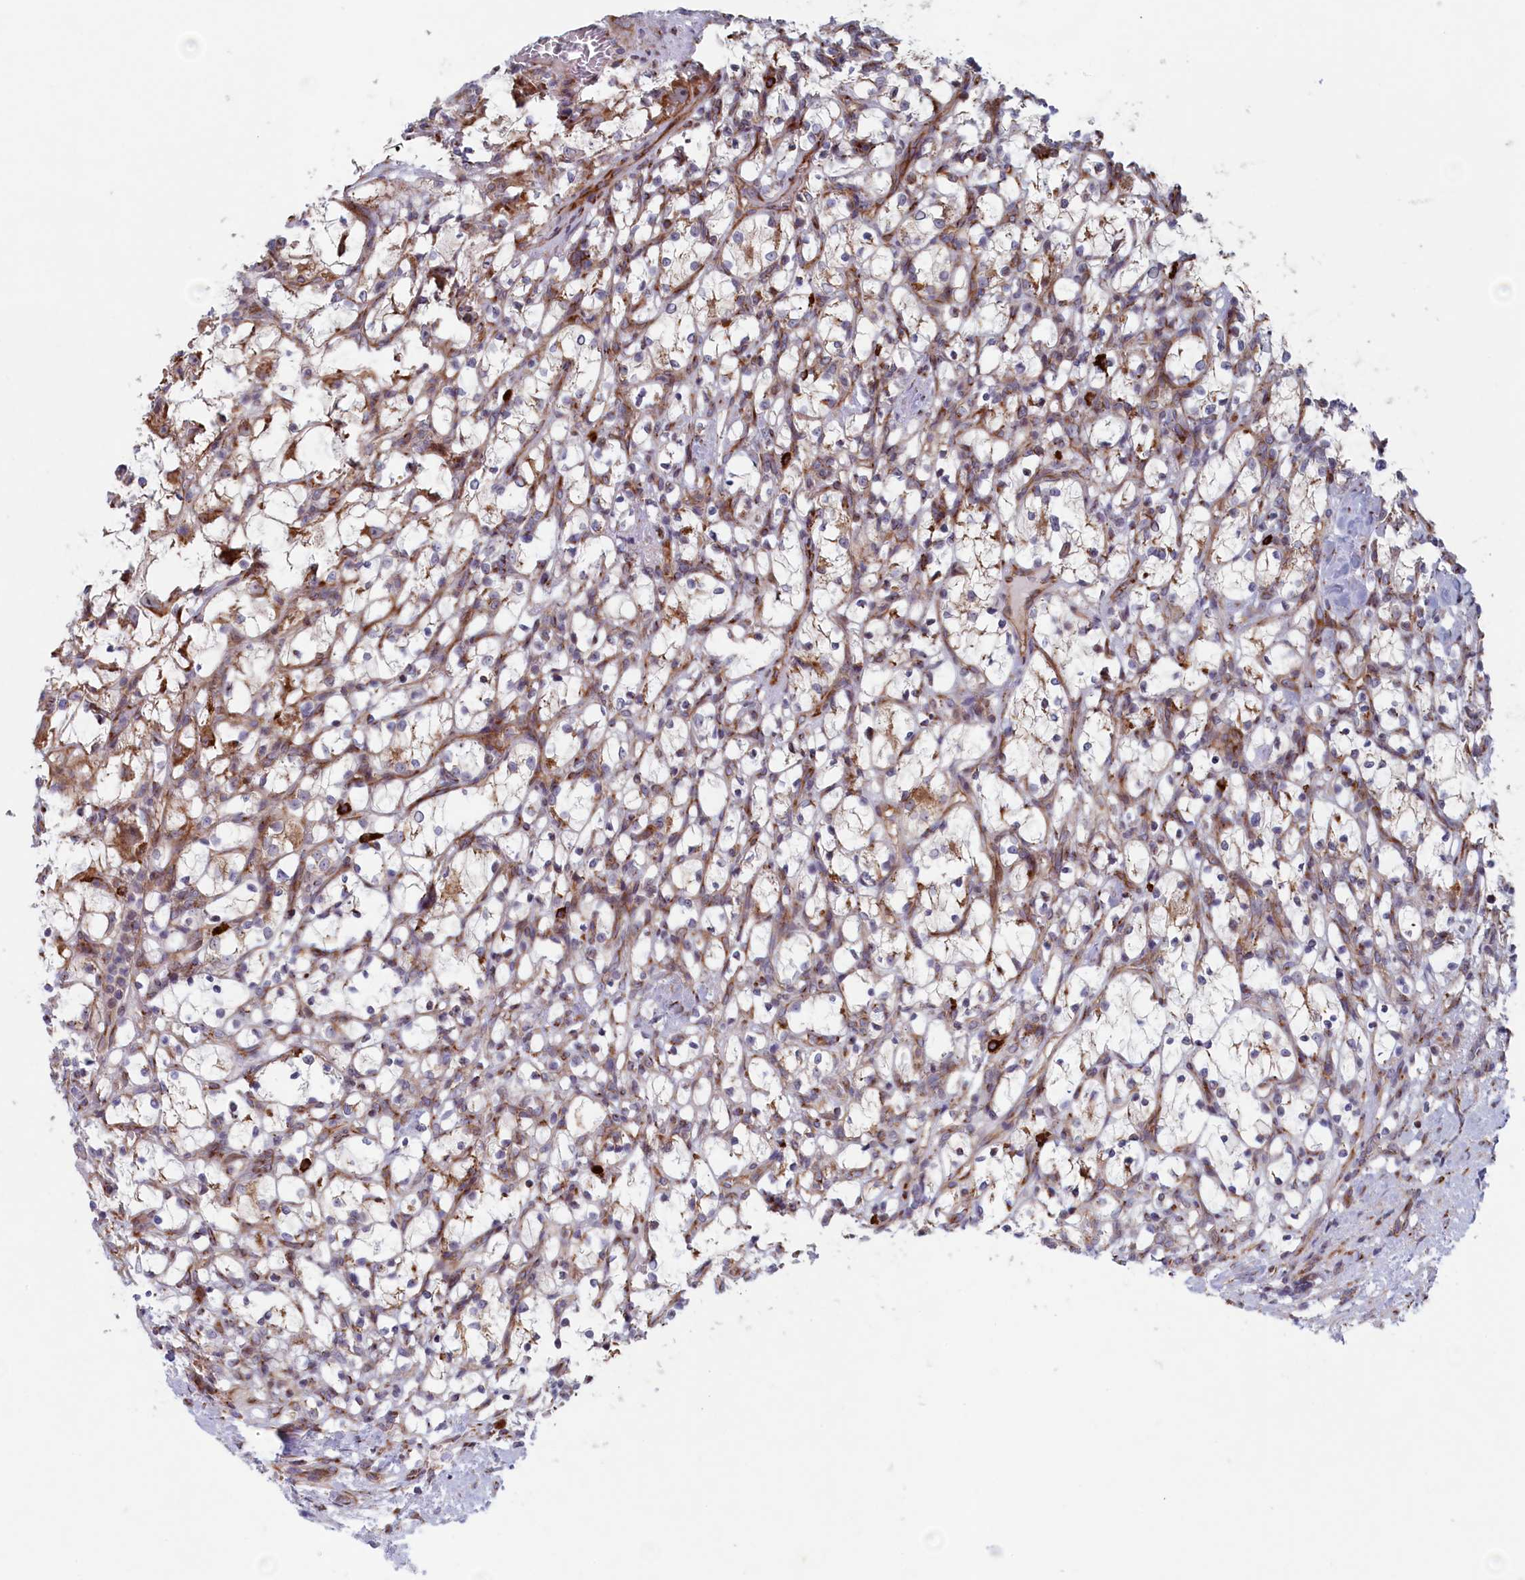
{"staining": {"intensity": "negative", "quantity": "none", "location": "none"}, "tissue": "renal cancer", "cell_type": "Tumor cells", "image_type": "cancer", "snomed": [{"axis": "morphology", "description": "Adenocarcinoma, NOS"}, {"axis": "topography", "description": "Kidney"}], "caption": "This is an immunohistochemistry image of human renal cancer (adenocarcinoma). There is no positivity in tumor cells.", "gene": "MTFMT", "patient": {"sex": "female", "age": 69}}